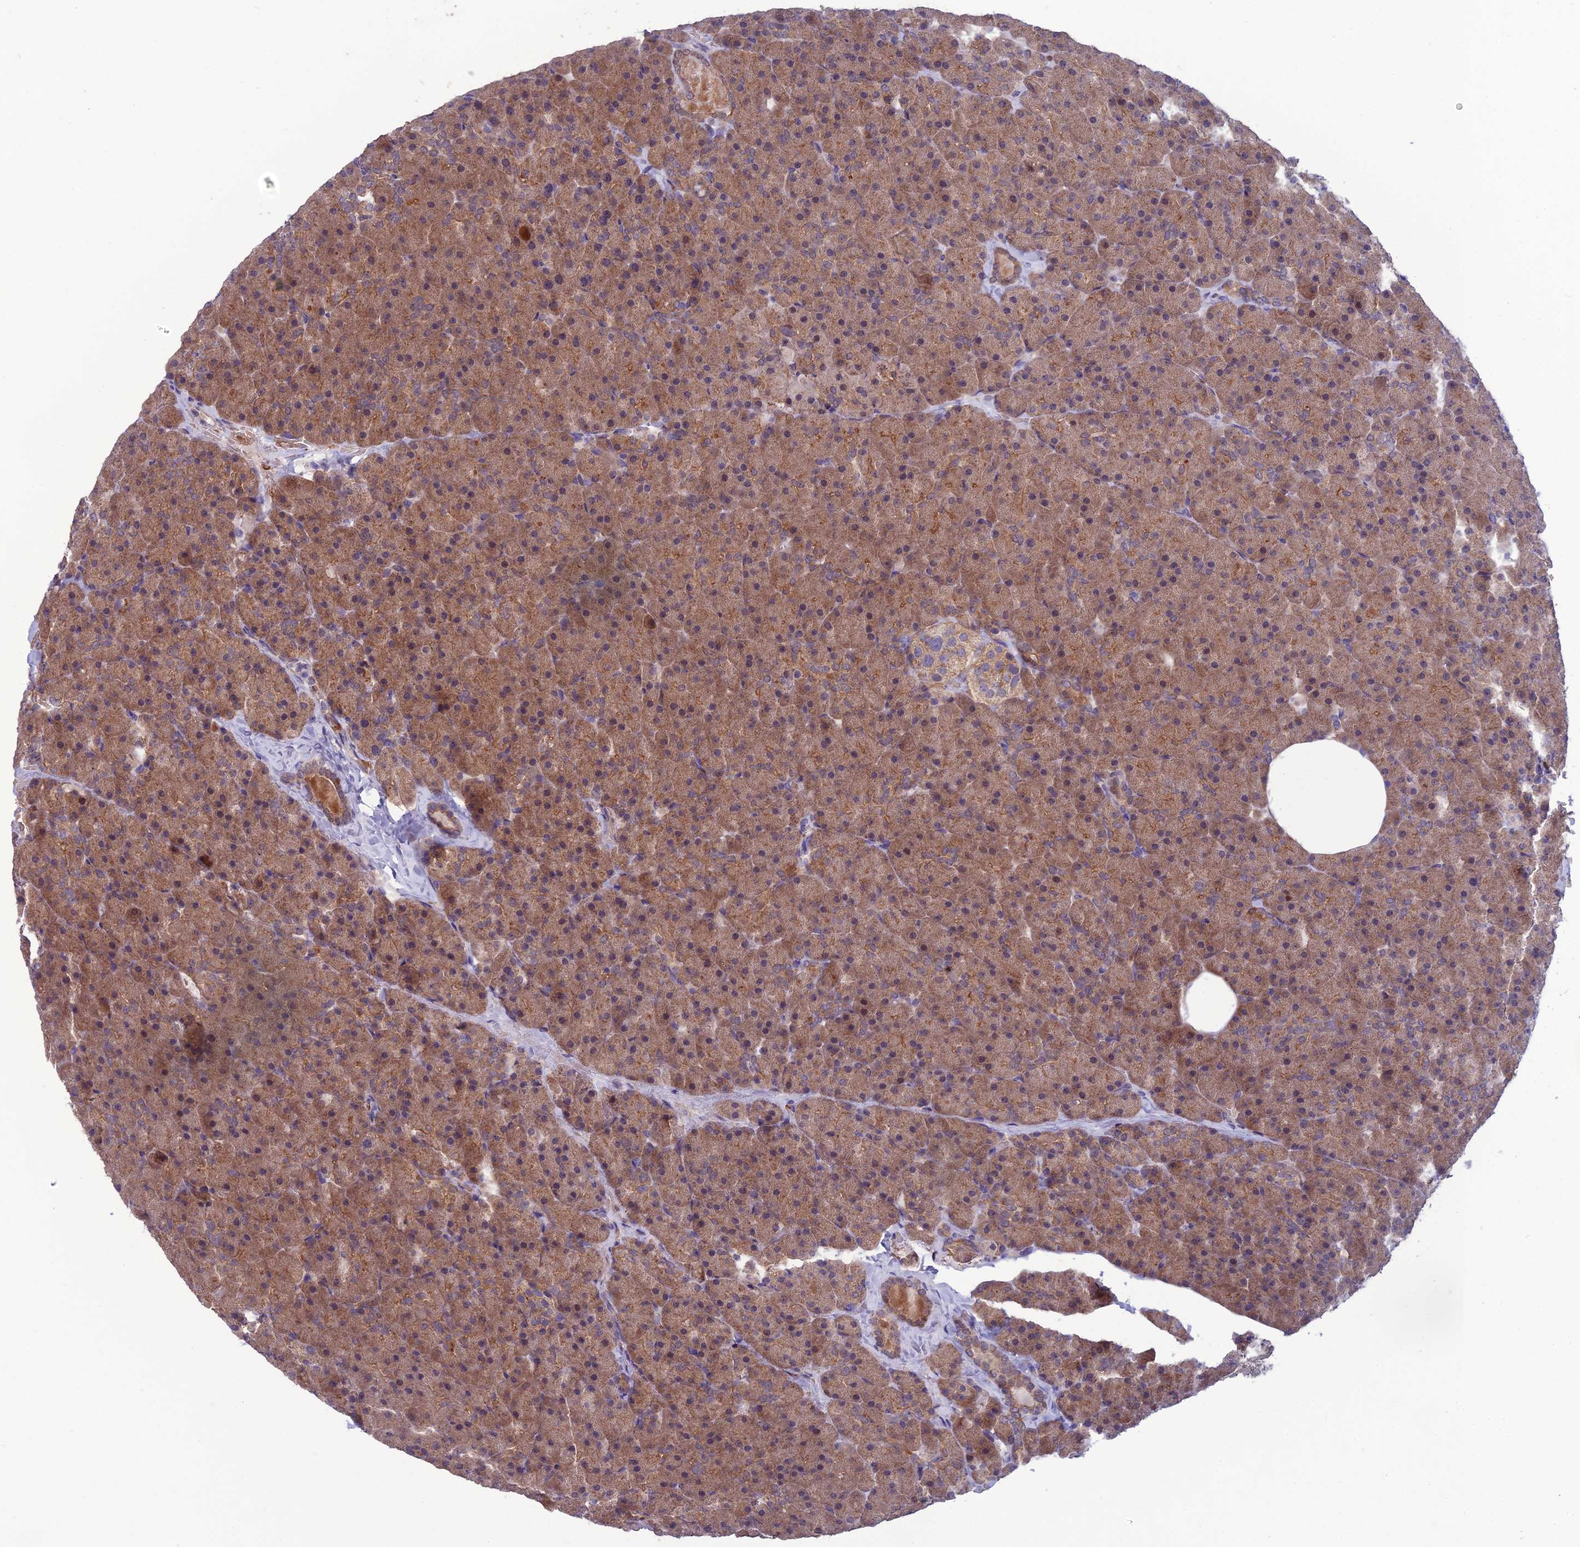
{"staining": {"intensity": "moderate", "quantity": "25%-75%", "location": "cytoplasmic/membranous,nuclear"}, "tissue": "pancreas", "cell_type": "Exocrine glandular cells", "image_type": "normal", "snomed": [{"axis": "morphology", "description": "Normal tissue, NOS"}, {"axis": "topography", "description": "Pancreas"}], "caption": "Brown immunohistochemical staining in unremarkable pancreas shows moderate cytoplasmic/membranous,nuclear positivity in about 25%-75% of exocrine glandular cells. (brown staining indicates protein expression, while blue staining denotes nuclei).", "gene": "GIPC1", "patient": {"sex": "male", "age": 36}}